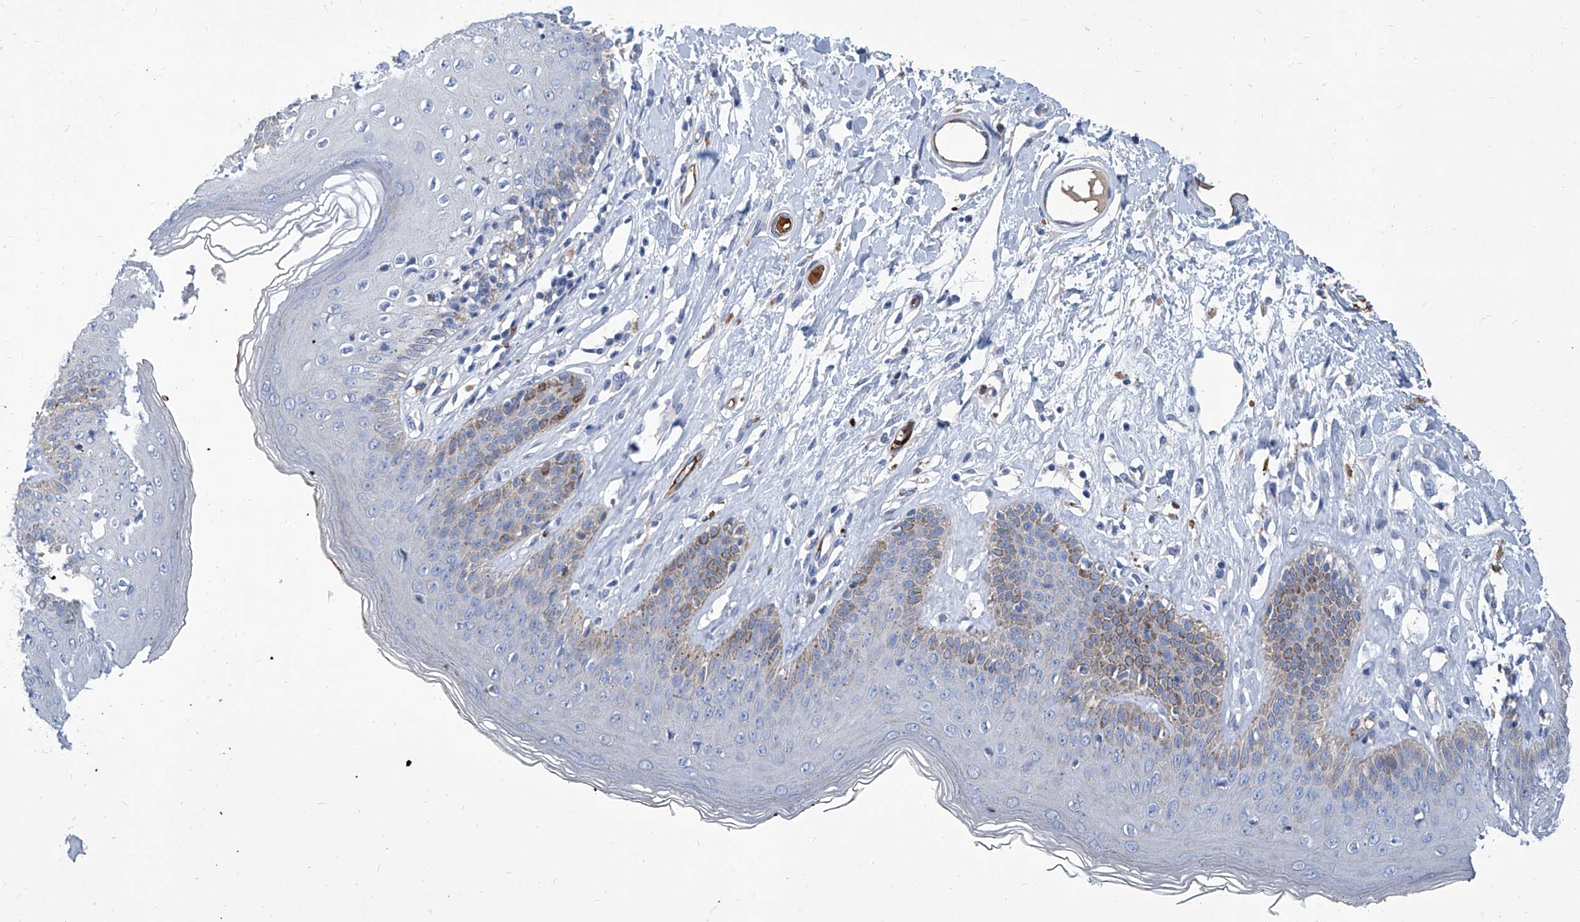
{"staining": {"intensity": "moderate", "quantity": "<25%", "location": "cytoplasmic/membranous"}, "tissue": "skin", "cell_type": "Epidermal cells", "image_type": "normal", "snomed": [{"axis": "morphology", "description": "Normal tissue, NOS"}, {"axis": "morphology", "description": "Squamous cell carcinoma, NOS"}, {"axis": "topography", "description": "Vulva"}], "caption": "High-magnification brightfield microscopy of unremarkable skin stained with DAB (brown) and counterstained with hematoxylin (blue). epidermal cells exhibit moderate cytoplasmic/membranous expression is appreciated in approximately<25% of cells.", "gene": "FPR2", "patient": {"sex": "female", "age": 85}}